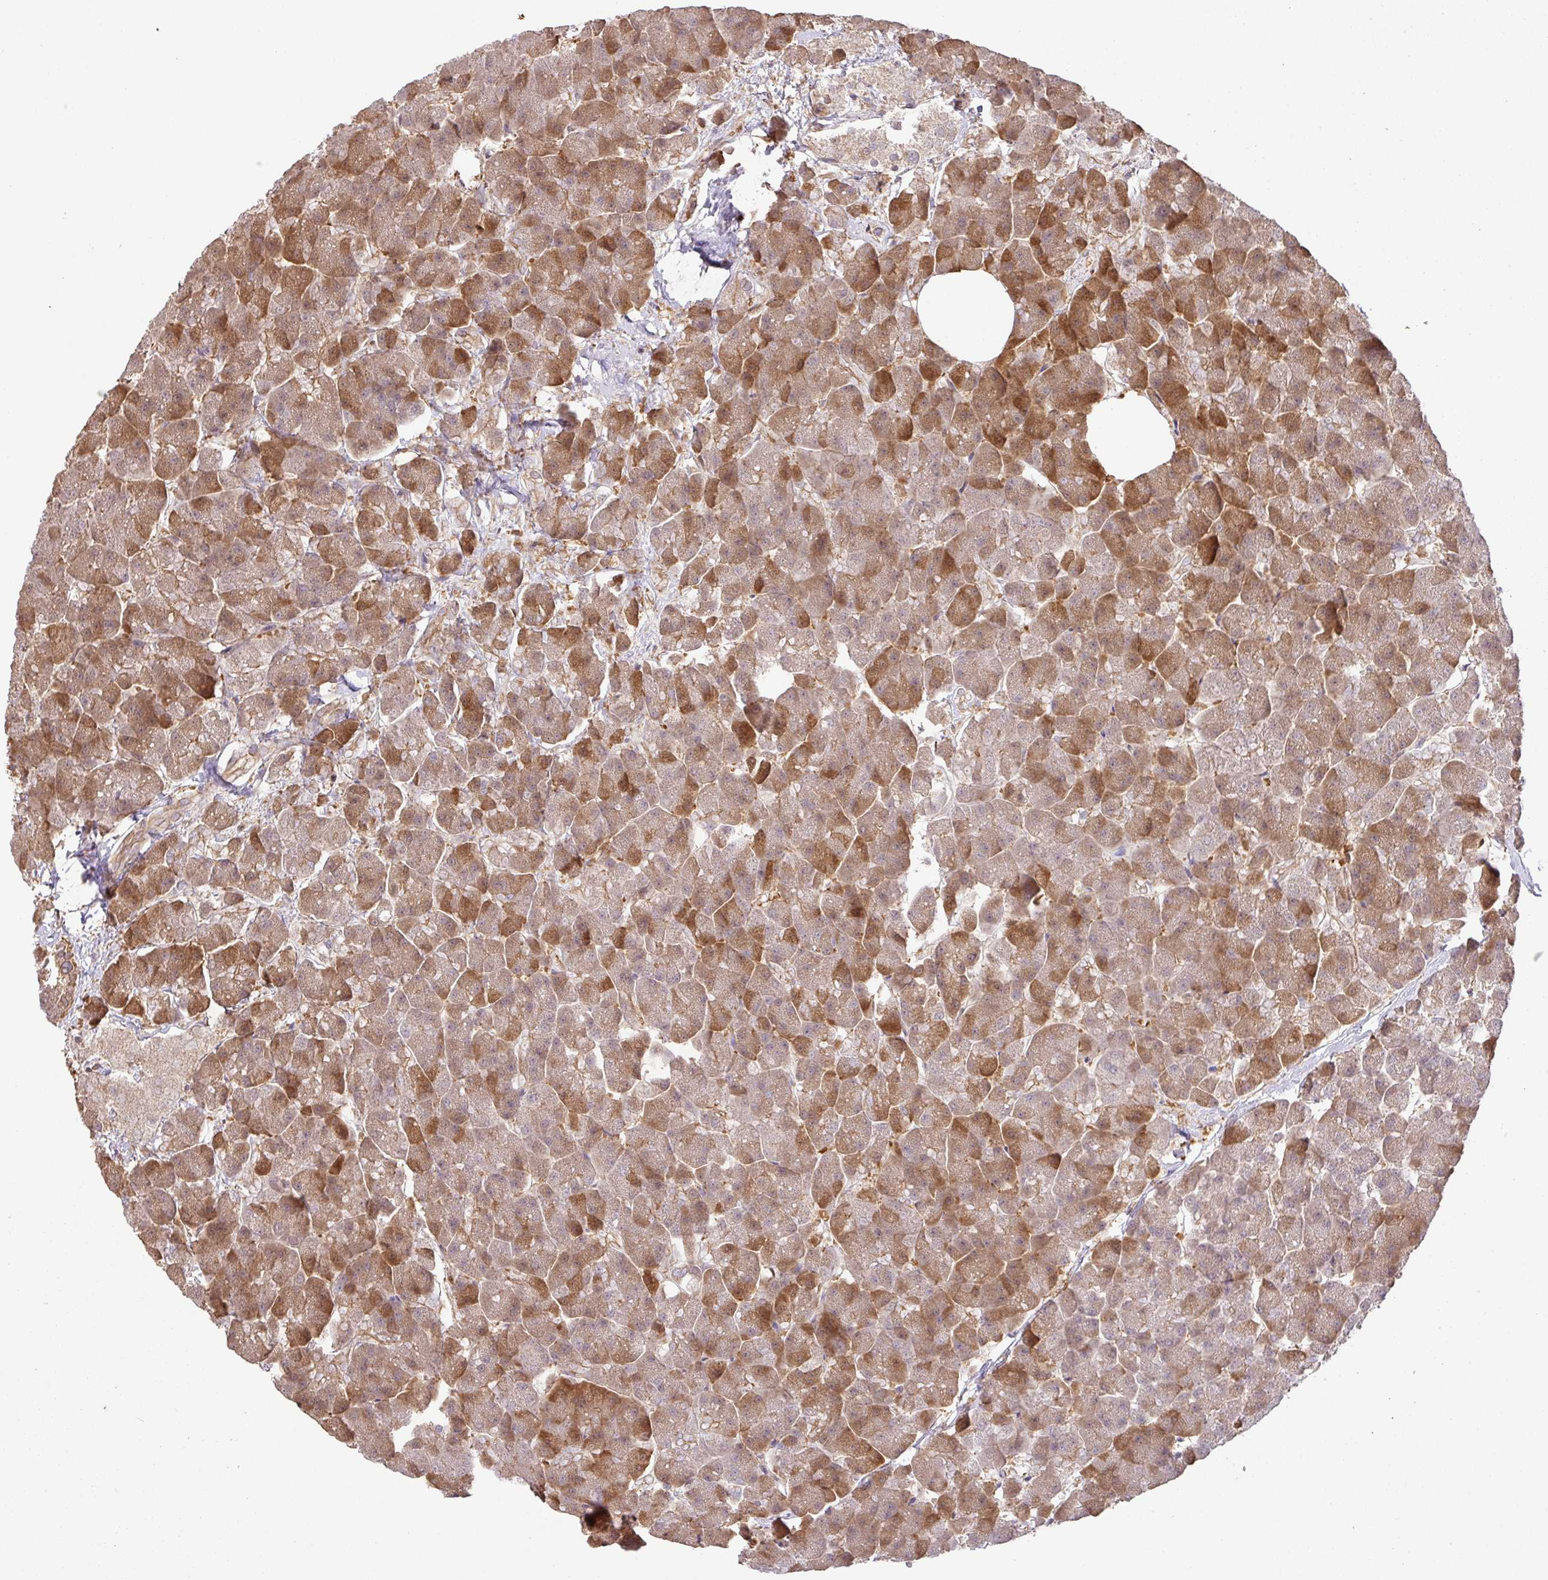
{"staining": {"intensity": "strong", "quantity": "25%-75%", "location": "cytoplasmic/membranous"}, "tissue": "pancreas", "cell_type": "Exocrine glandular cells", "image_type": "normal", "snomed": [{"axis": "morphology", "description": "Normal tissue, NOS"}, {"axis": "topography", "description": "Pancreas"}, {"axis": "topography", "description": "Peripheral nerve tissue"}], "caption": "A high-resolution micrograph shows IHC staining of unremarkable pancreas, which displays strong cytoplasmic/membranous positivity in about 25%-75% of exocrine glandular cells.", "gene": "GSPT1", "patient": {"sex": "male", "age": 54}}